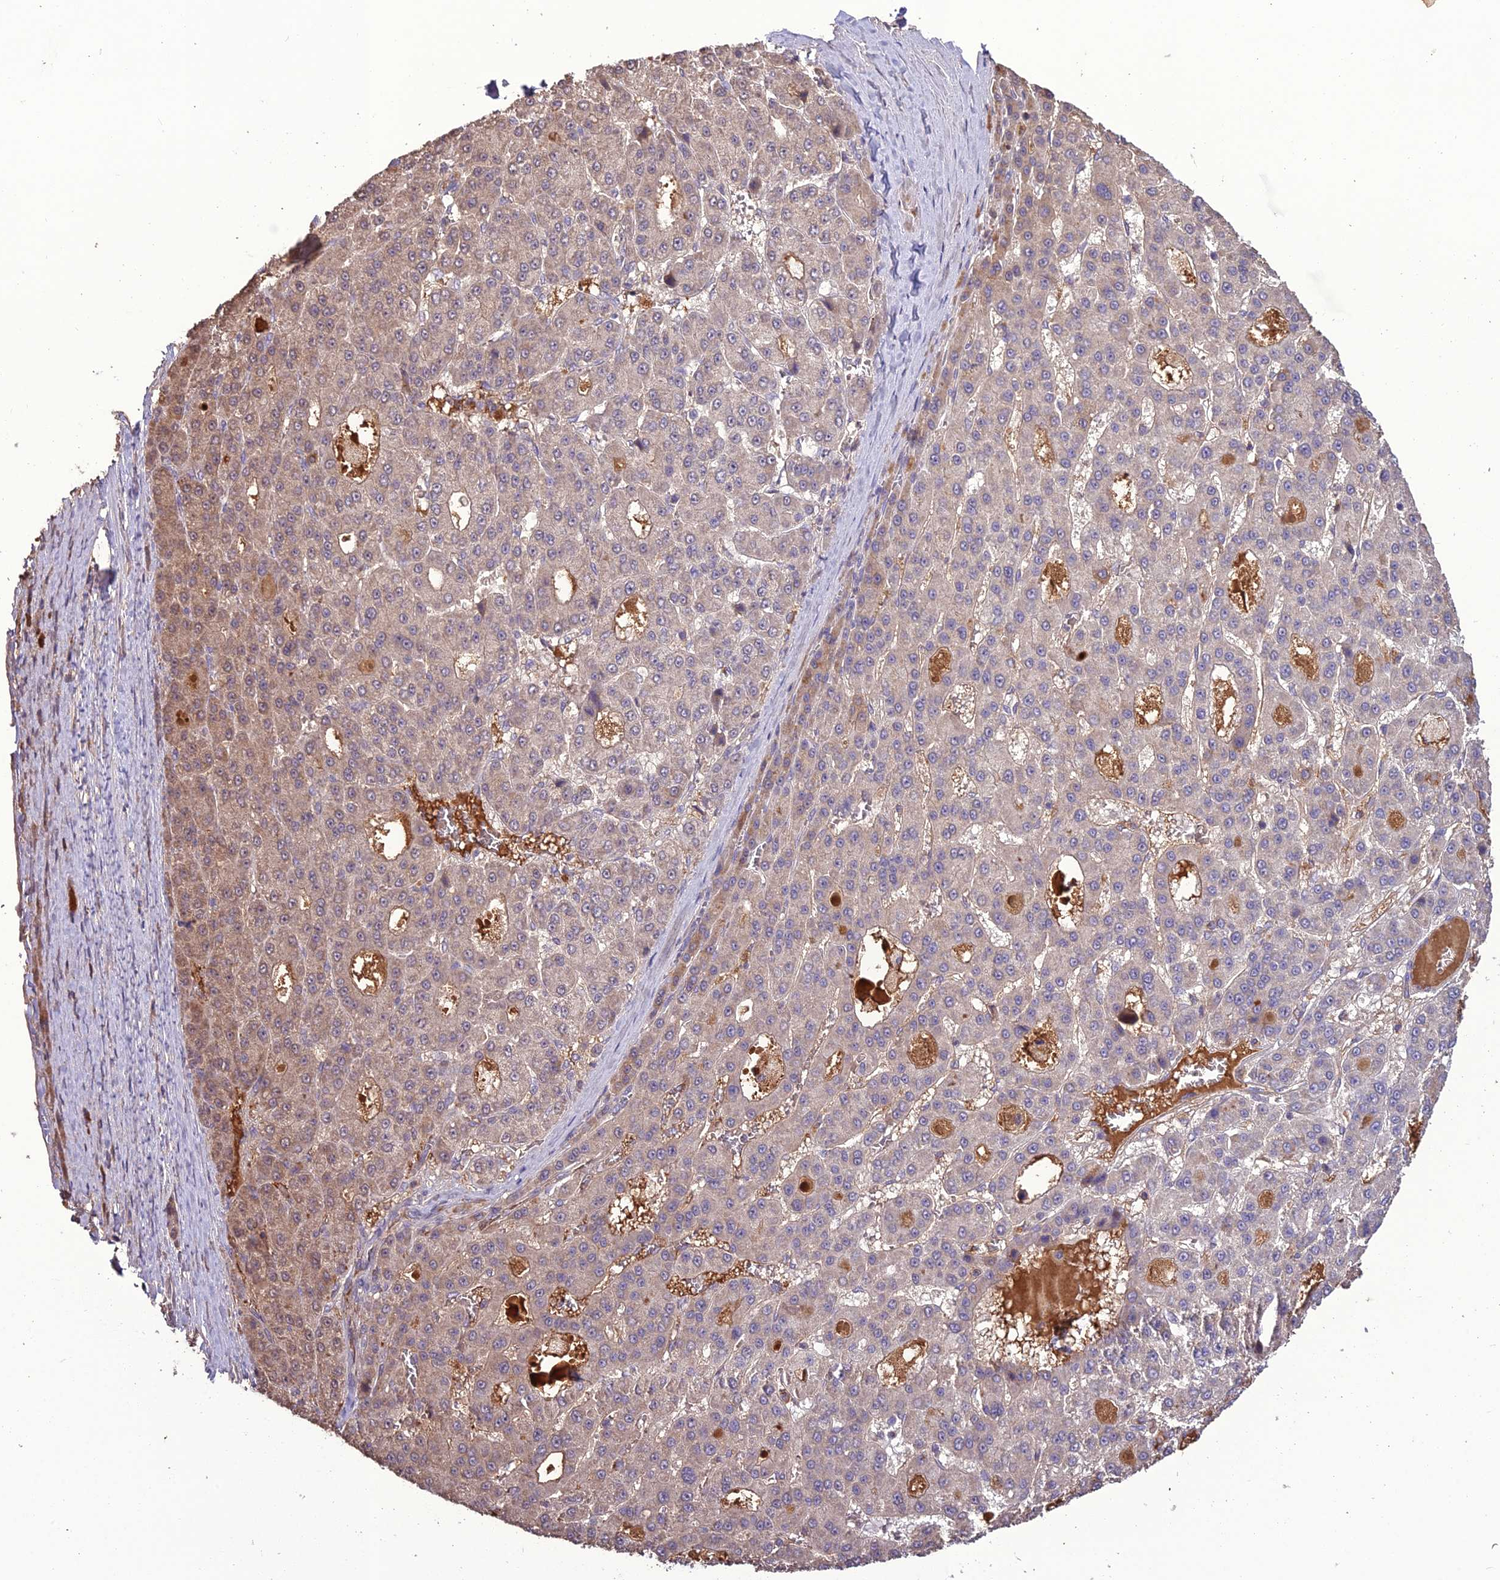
{"staining": {"intensity": "moderate", "quantity": "25%-75%", "location": "cytoplasmic/membranous"}, "tissue": "liver cancer", "cell_type": "Tumor cells", "image_type": "cancer", "snomed": [{"axis": "morphology", "description": "Carcinoma, Hepatocellular, NOS"}, {"axis": "topography", "description": "Liver"}], "caption": "Liver hepatocellular carcinoma stained for a protein displays moderate cytoplasmic/membranous positivity in tumor cells.", "gene": "KCTD16", "patient": {"sex": "male", "age": 70}}